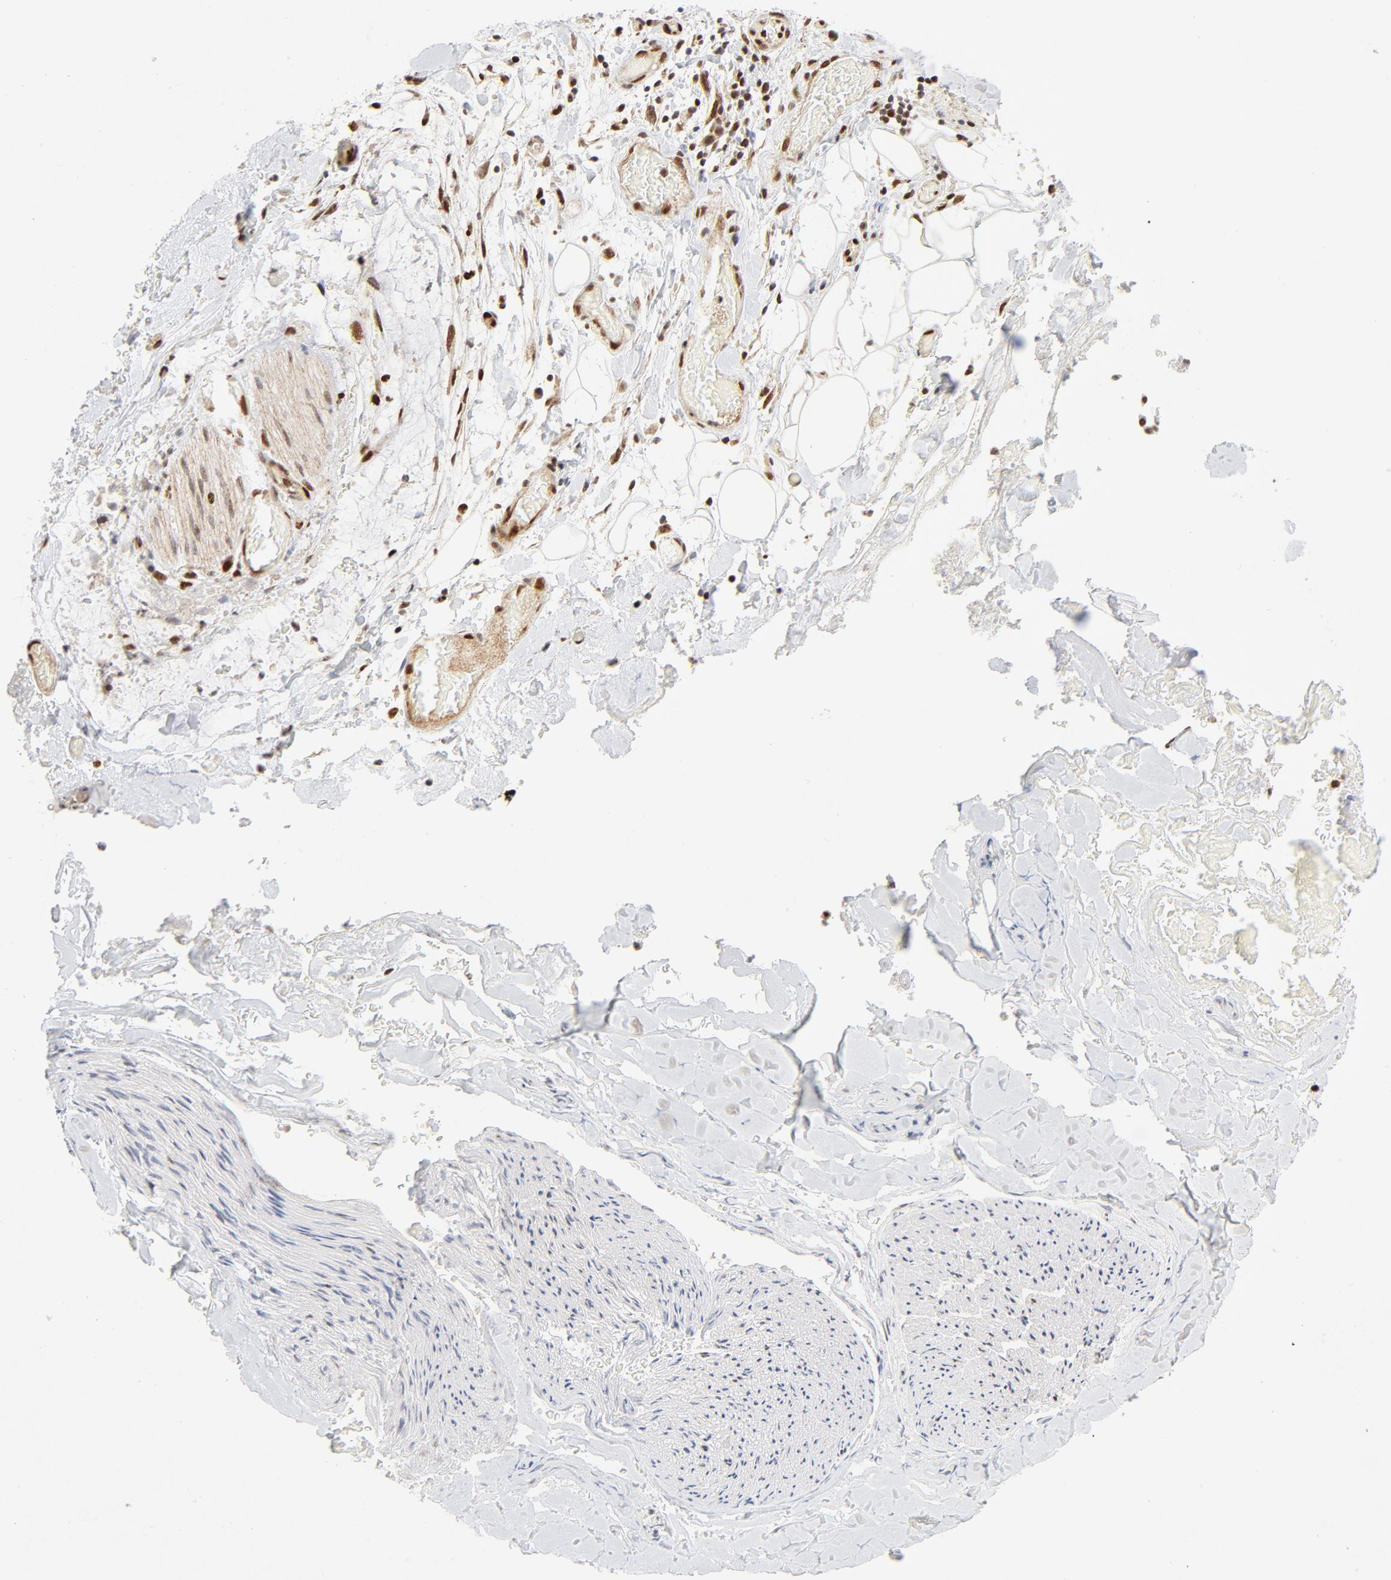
{"staining": {"intensity": "strong", "quantity": ">75%", "location": "nuclear"}, "tissue": "adipose tissue", "cell_type": "Adipocytes", "image_type": "normal", "snomed": [{"axis": "morphology", "description": "Normal tissue, NOS"}, {"axis": "morphology", "description": "Cholangiocarcinoma"}, {"axis": "topography", "description": "Liver"}, {"axis": "topography", "description": "Peripheral nerve tissue"}], "caption": "Immunohistochemical staining of unremarkable human adipose tissue reveals high levels of strong nuclear positivity in approximately >75% of adipocytes.", "gene": "MEF2A", "patient": {"sex": "male", "age": 50}}